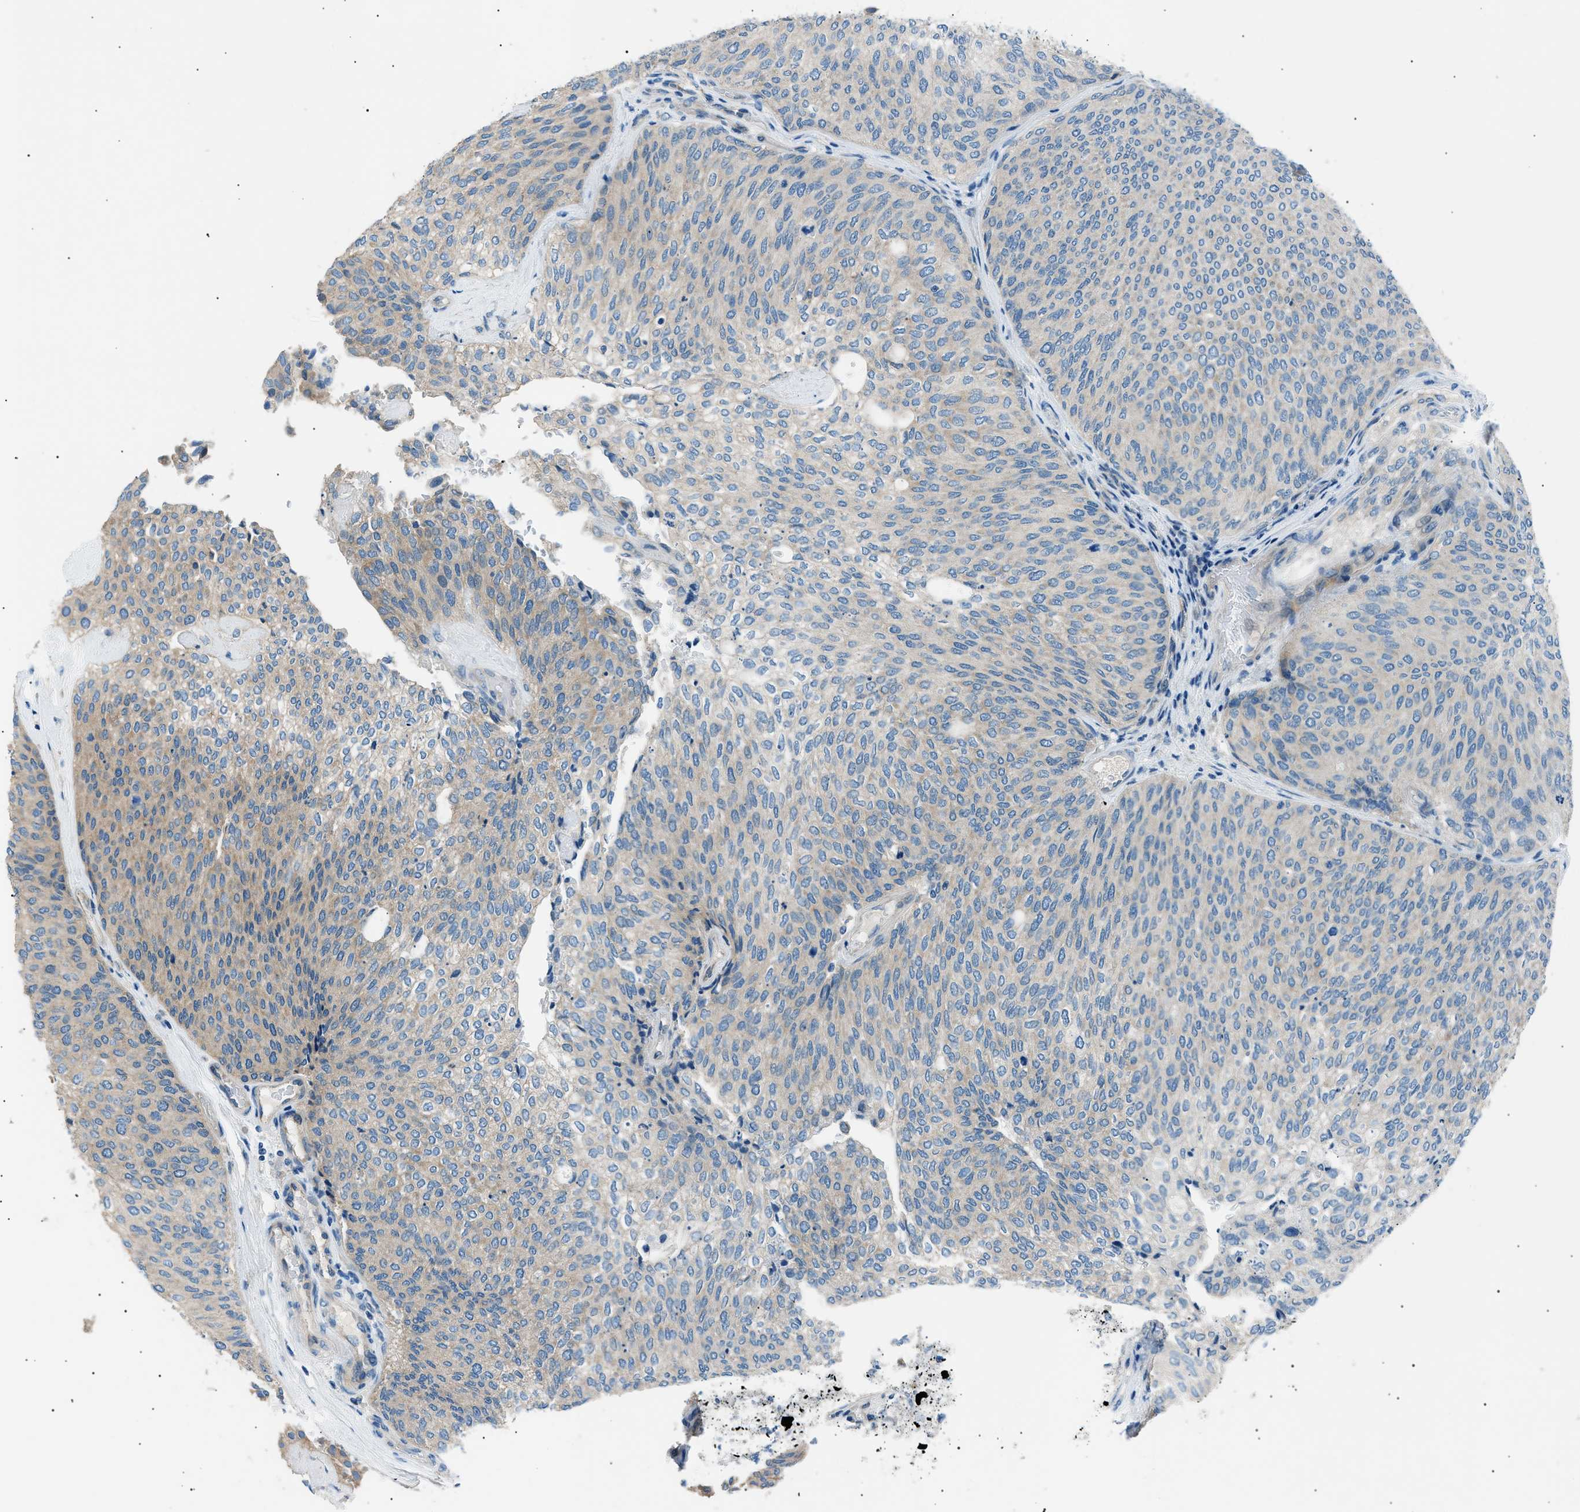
{"staining": {"intensity": "negative", "quantity": "none", "location": "none"}, "tissue": "urothelial cancer", "cell_type": "Tumor cells", "image_type": "cancer", "snomed": [{"axis": "morphology", "description": "Urothelial carcinoma, Low grade"}, {"axis": "topography", "description": "Urinary bladder"}], "caption": "Immunohistochemistry image of neoplastic tissue: human urothelial cancer stained with DAB displays no significant protein expression in tumor cells.", "gene": "LRRC37B", "patient": {"sex": "female", "age": 79}}